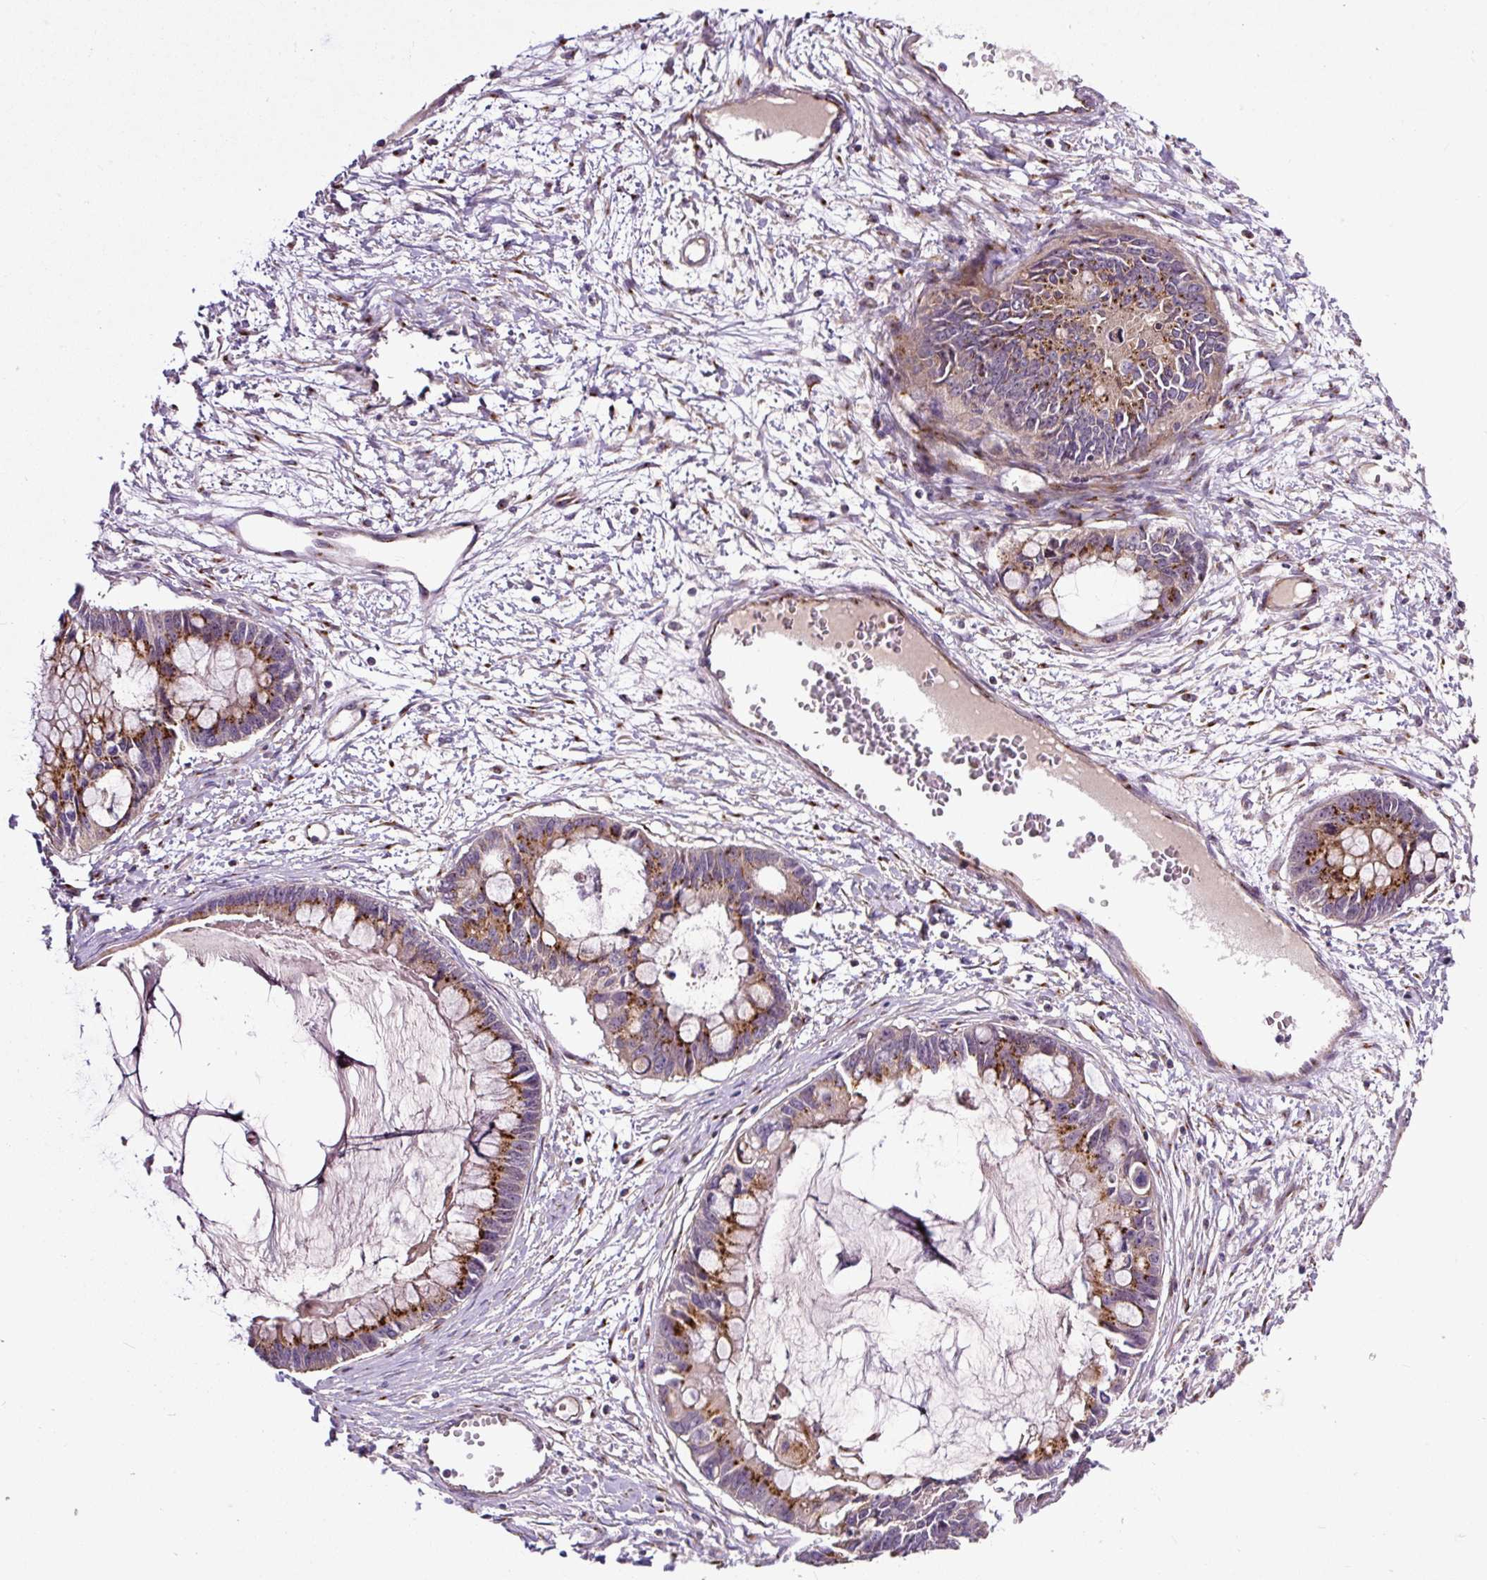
{"staining": {"intensity": "strong", "quantity": ">75%", "location": "cytoplasmic/membranous"}, "tissue": "ovarian cancer", "cell_type": "Tumor cells", "image_type": "cancer", "snomed": [{"axis": "morphology", "description": "Cystadenocarcinoma, mucinous, NOS"}, {"axis": "topography", "description": "Ovary"}], "caption": "About >75% of tumor cells in human ovarian mucinous cystadenocarcinoma exhibit strong cytoplasmic/membranous protein expression as visualized by brown immunohistochemical staining.", "gene": "MSMP", "patient": {"sex": "female", "age": 63}}